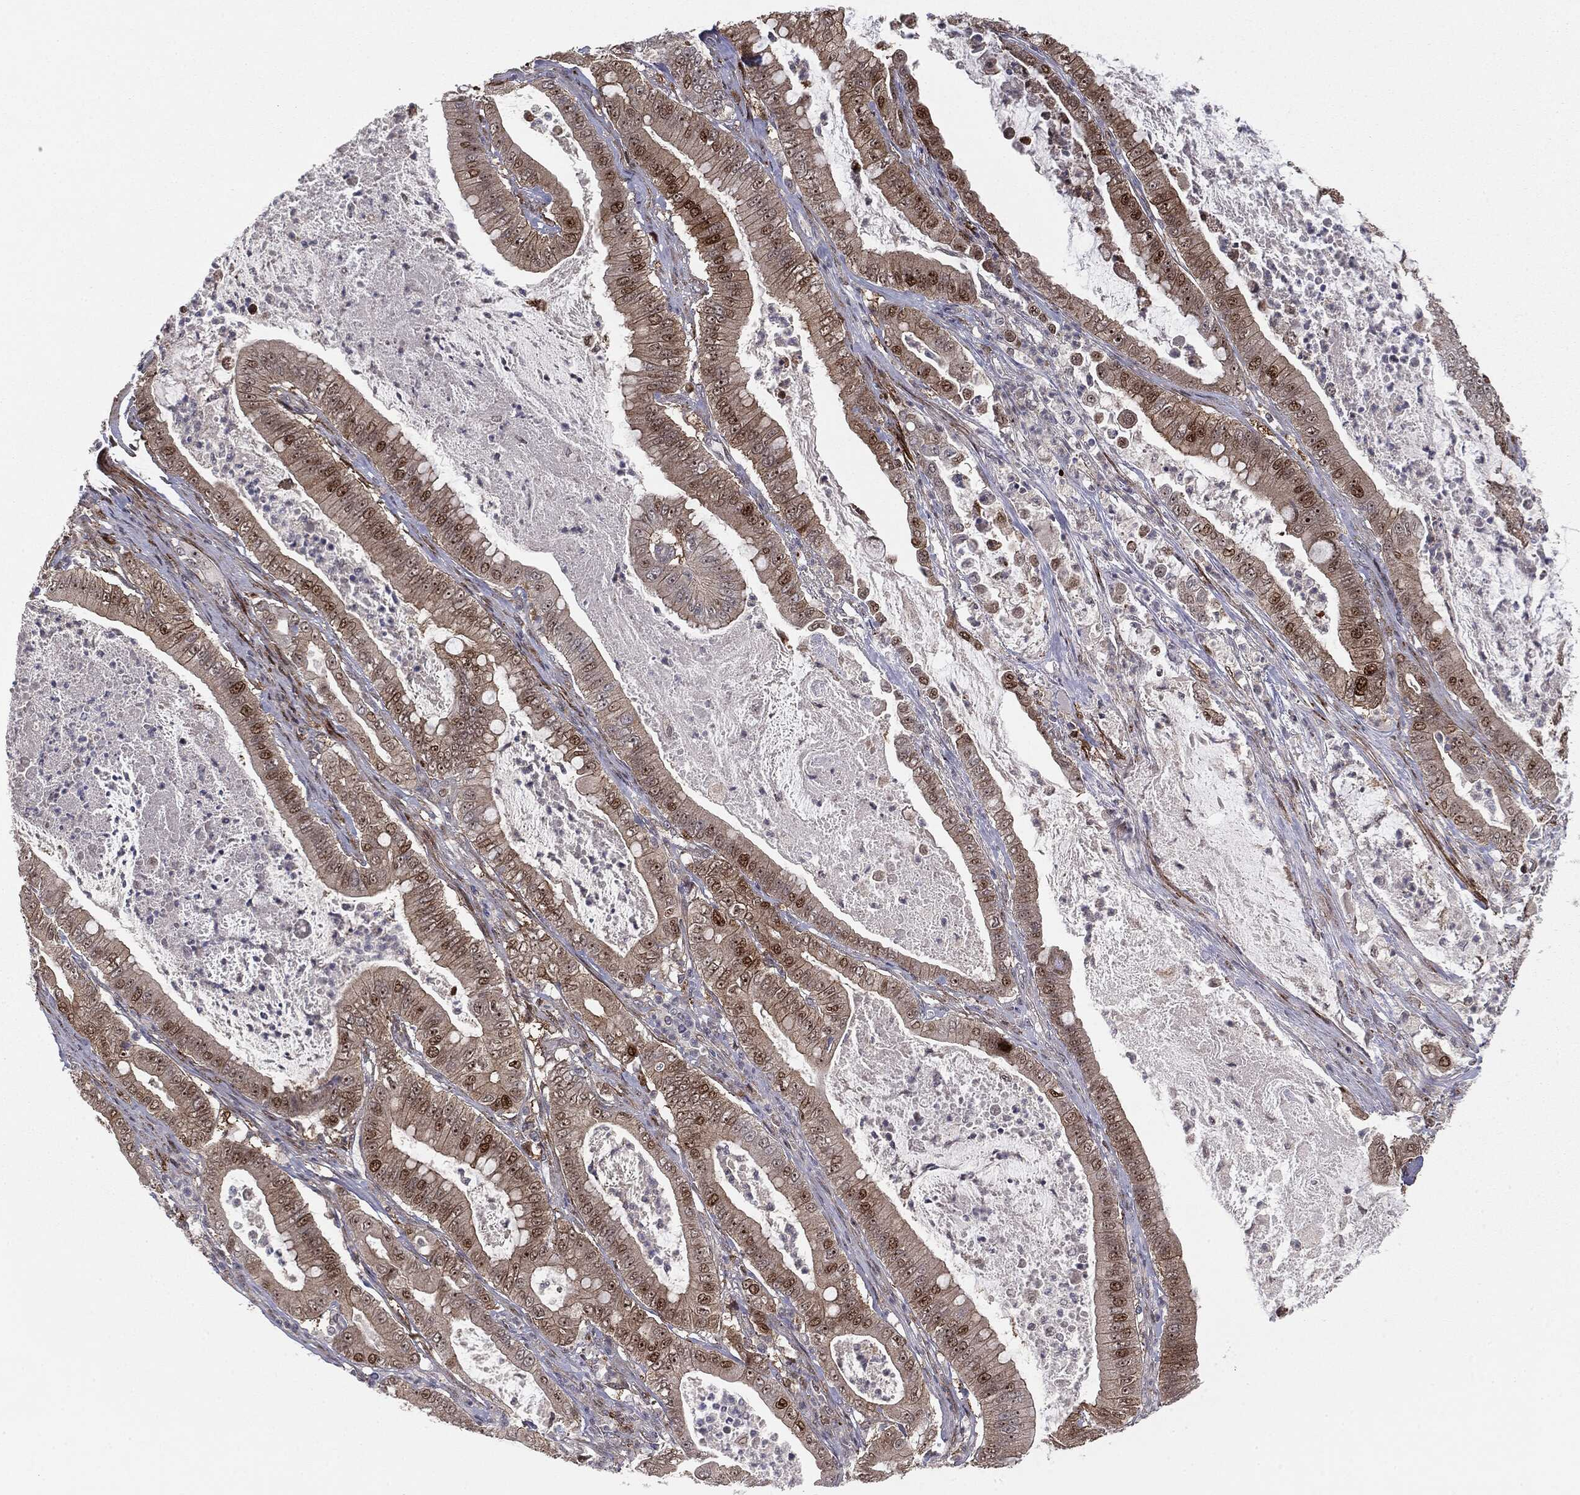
{"staining": {"intensity": "moderate", "quantity": "25%-75%", "location": "cytoplasmic/membranous,nuclear"}, "tissue": "pancreatic cancer", "cell_type": "Tumor cells", "image_type": "cancer", "snomed": [{"axis": "morphology", "description": "Adenocarcinoma, NOS"}, {"axis": "topography", "description": "Pancreas"}], "caption": "Pancreatic cancer (adenocarcinoma) stained with a brown dye demonstrates moderate cytoplasmic/membranous and nuclear positive positivity in approximately 25%-75% of tumor cells.", "gene": "PTEN", "patient": {"sex": "male", "age": 71}}